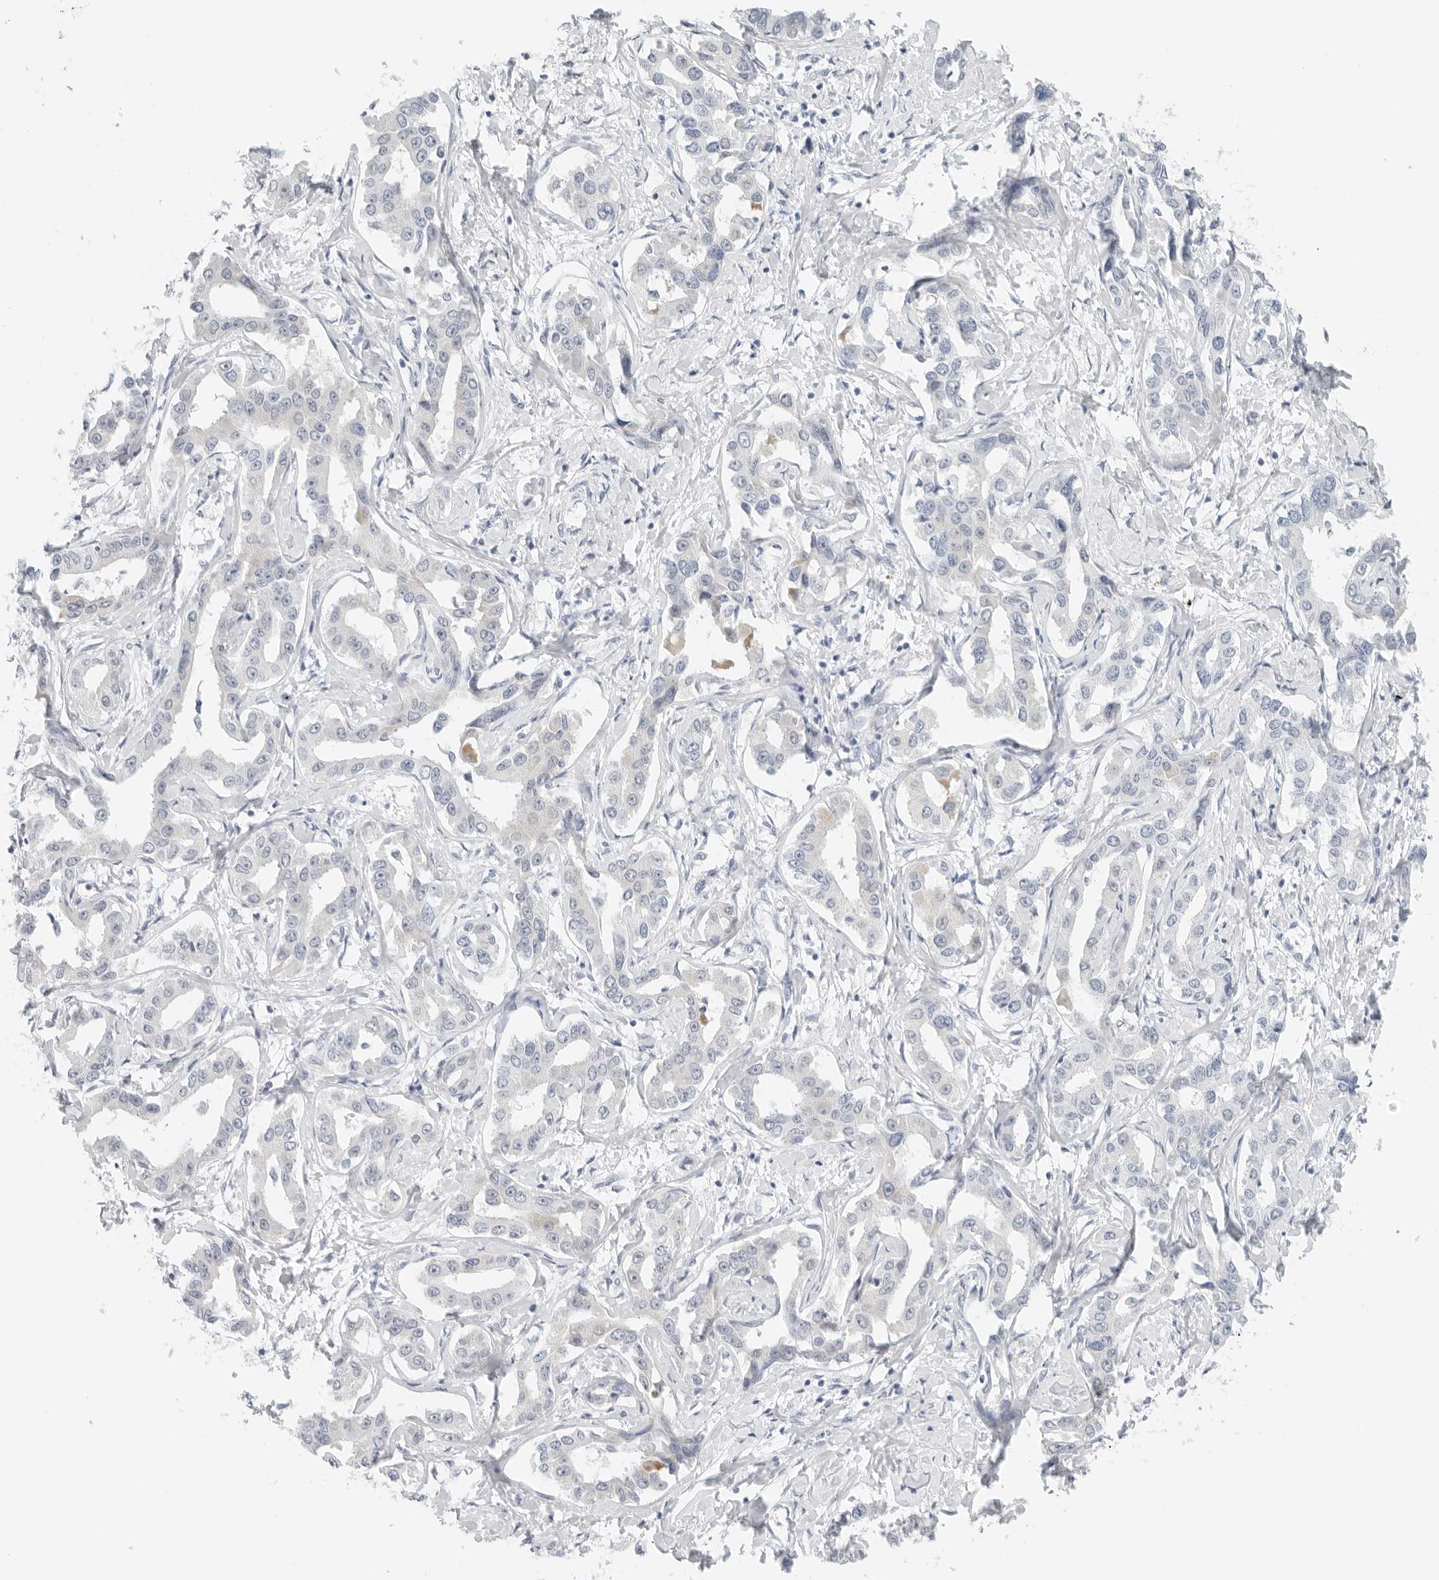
{"staining": {"intensity": "negative", "quantity": "none", "location": "none"}, "tissue": "liver cancer", "cell_type": "Tumor cells", "image_type": "cancer", "snomed": [{"axis": "morphology", "description": "Cholangiocarcinoma"}, {"axis": "topography", "description": "Liver"}], "caption": "This micrograph is of liver cholangiocarcinoma stained with immunohistochemistry to label a protein in brown with the nuclei are counter-stained blue. There is no expression in tumor cells.", "gene": "RC3H1", "patient": {"sex": "male", "age": 59}}